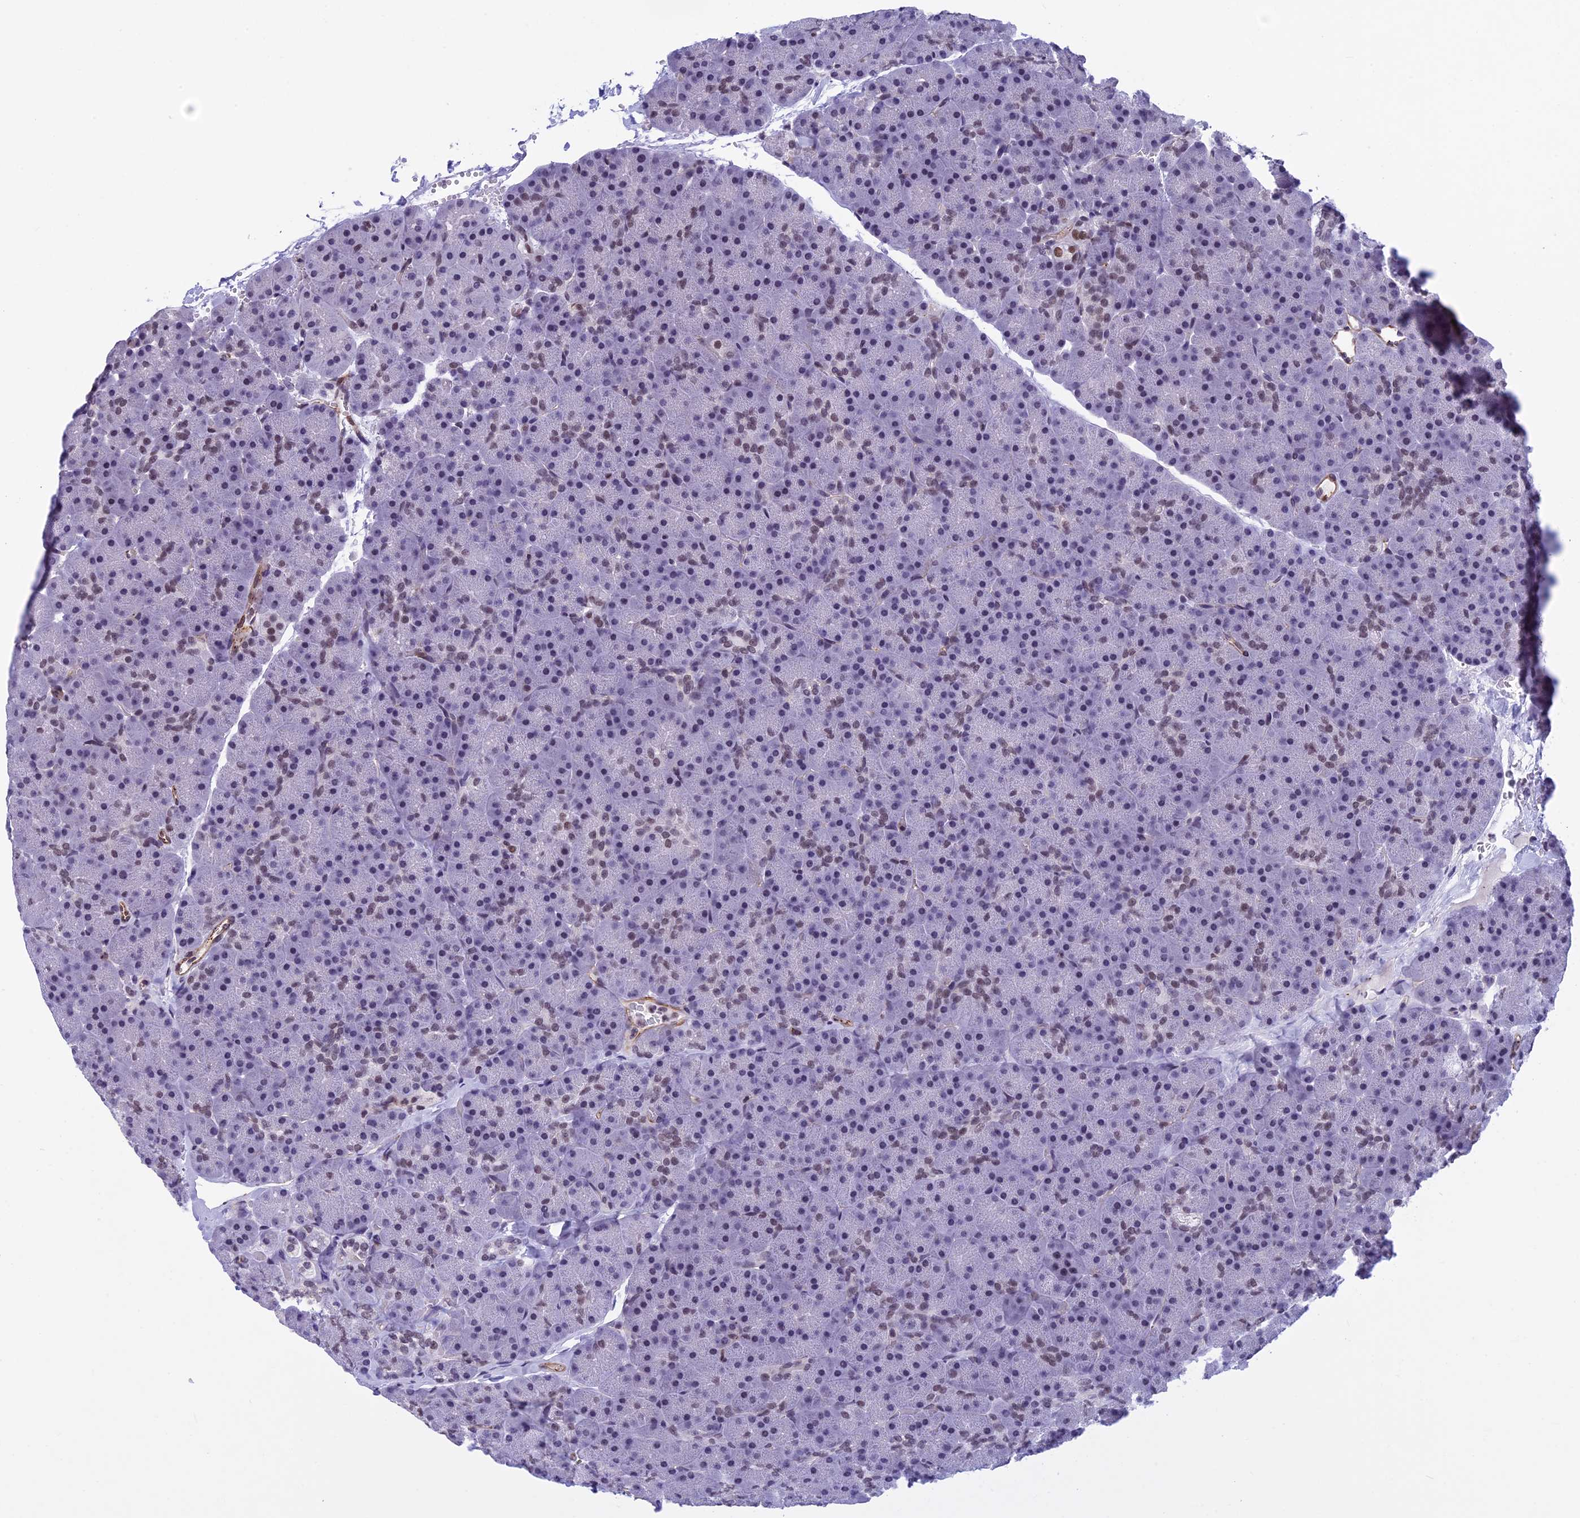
{"staining": {"intensity": "moderate", "quantity": "25%-75%", "location": "nuclear"}, "tissue": "pancreas", "cell_type": "Exocrine glandular cells", "image_type": "normal", "snomed": [{"axis": "morphology", "description": "Normal tissue, NOS"}, {"axis": "topography", "description": "Pancreas"}], "caption": "Immunohistochemical staining of unremarkable pancreas exhibits 25%-75% levels of moderate nuclear protein expression in about 25%-75% of exocrine glandular cells. The protein of interest is shown in brown color, while the nuclei are stained blue.", "gene": "NIPBL", "patient": {"sex": "male", "age": 36}}